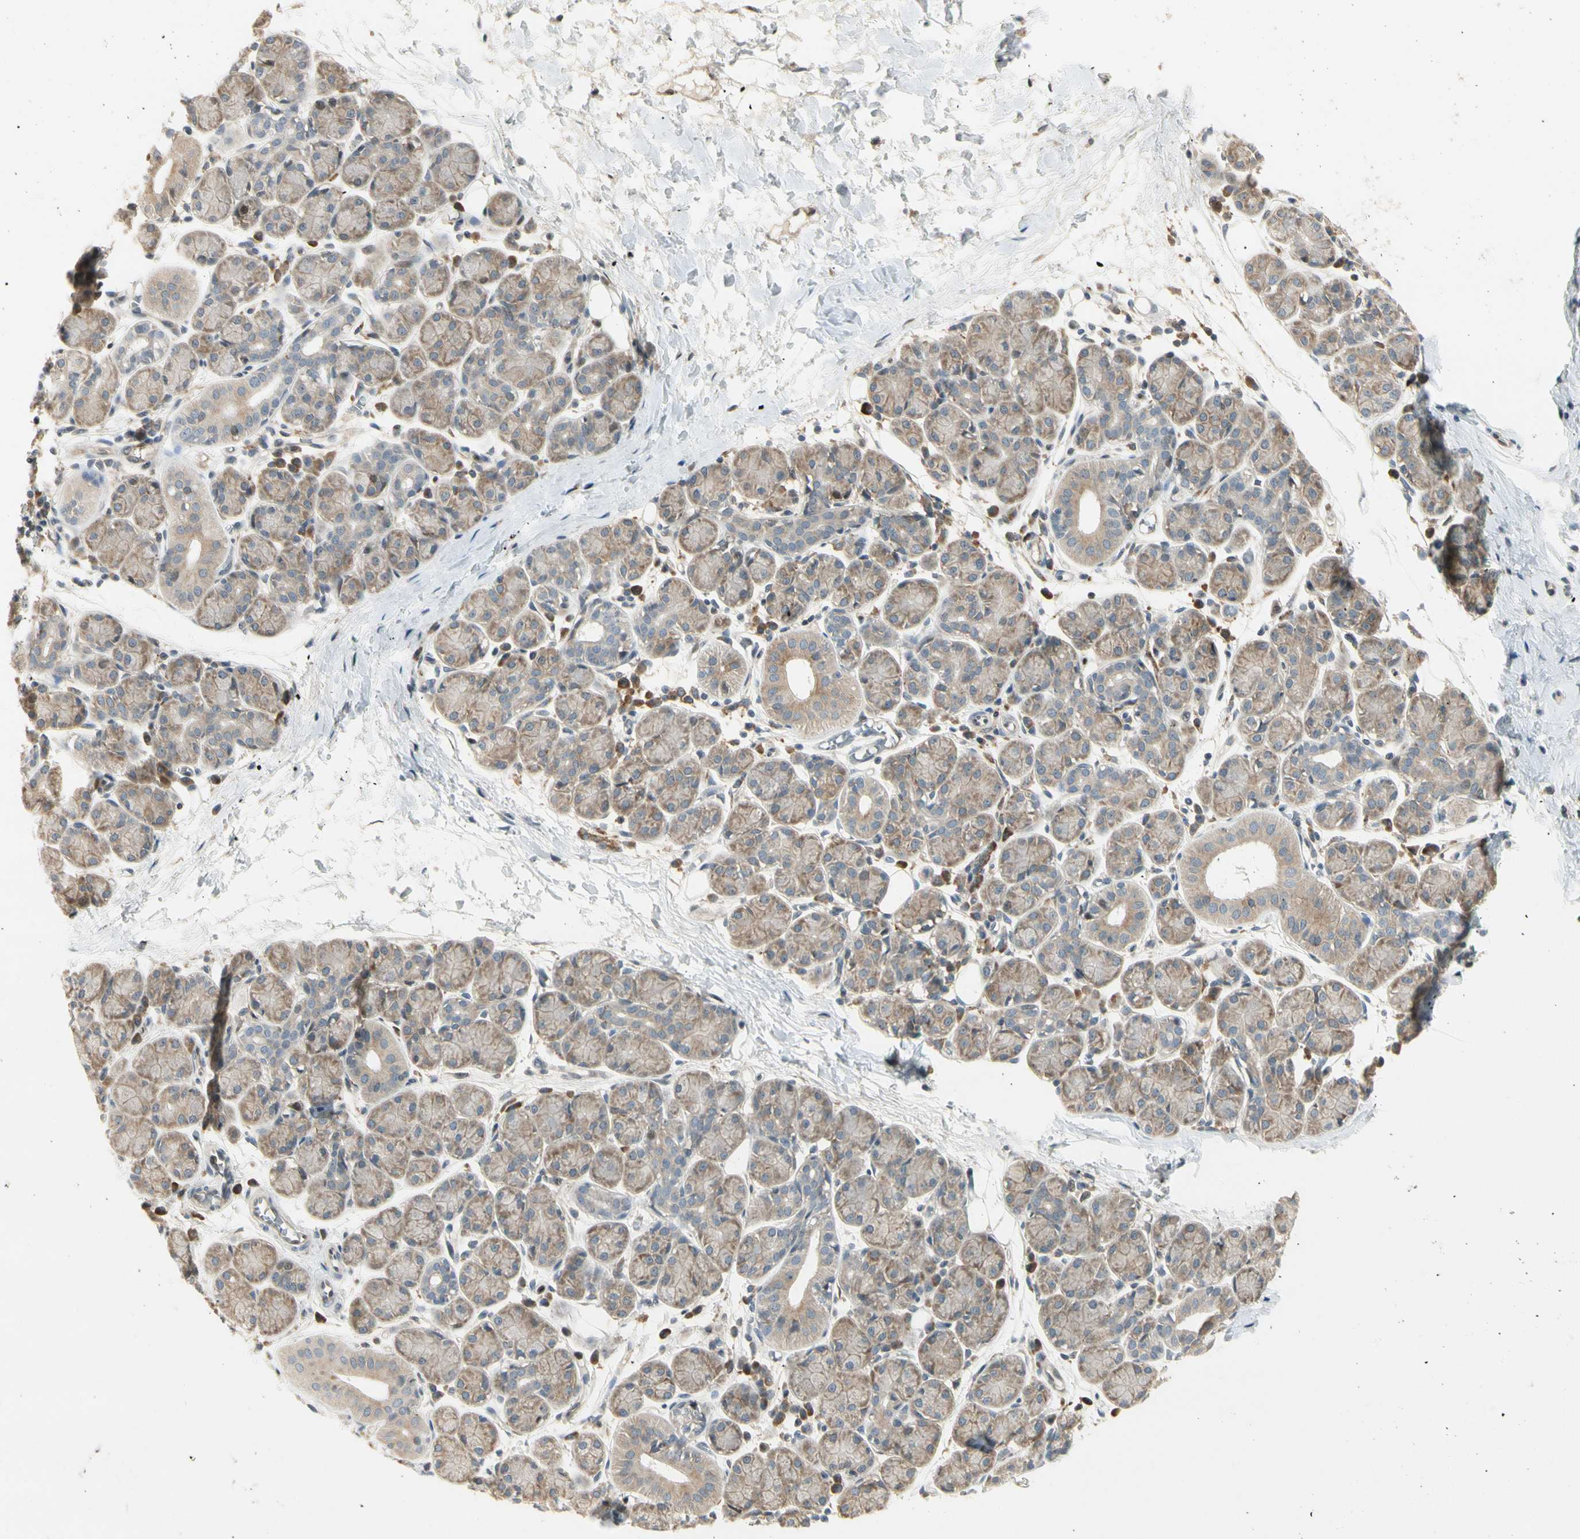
{"staining": {"intensity": "weak", "quantity": "25%-75%", "location": "cytoplasmic/membranous"}, "tissue": "salivary gland", "cell_type": "Glandular cells", "image_type": "normal", "snomed": [{"axis": "morphology", "description": "Normal tissue, NOS"}, {"axis": "morphology", "description": "Inflammation, NOS"}, {"axis": "topography", "description": "Lymph node"}, {"axis": "topography", "description": "Salivary gland"}], "caption": "A histopathology image showing weak cytoplasmic/membranous positivity in about 25%-75% of glandular cells in unremarkable salivary gland, as visualized by brown immunohistochemical staining.", "gene": "FNDC3B", "patient": {"sex": "male", "age": 3}}